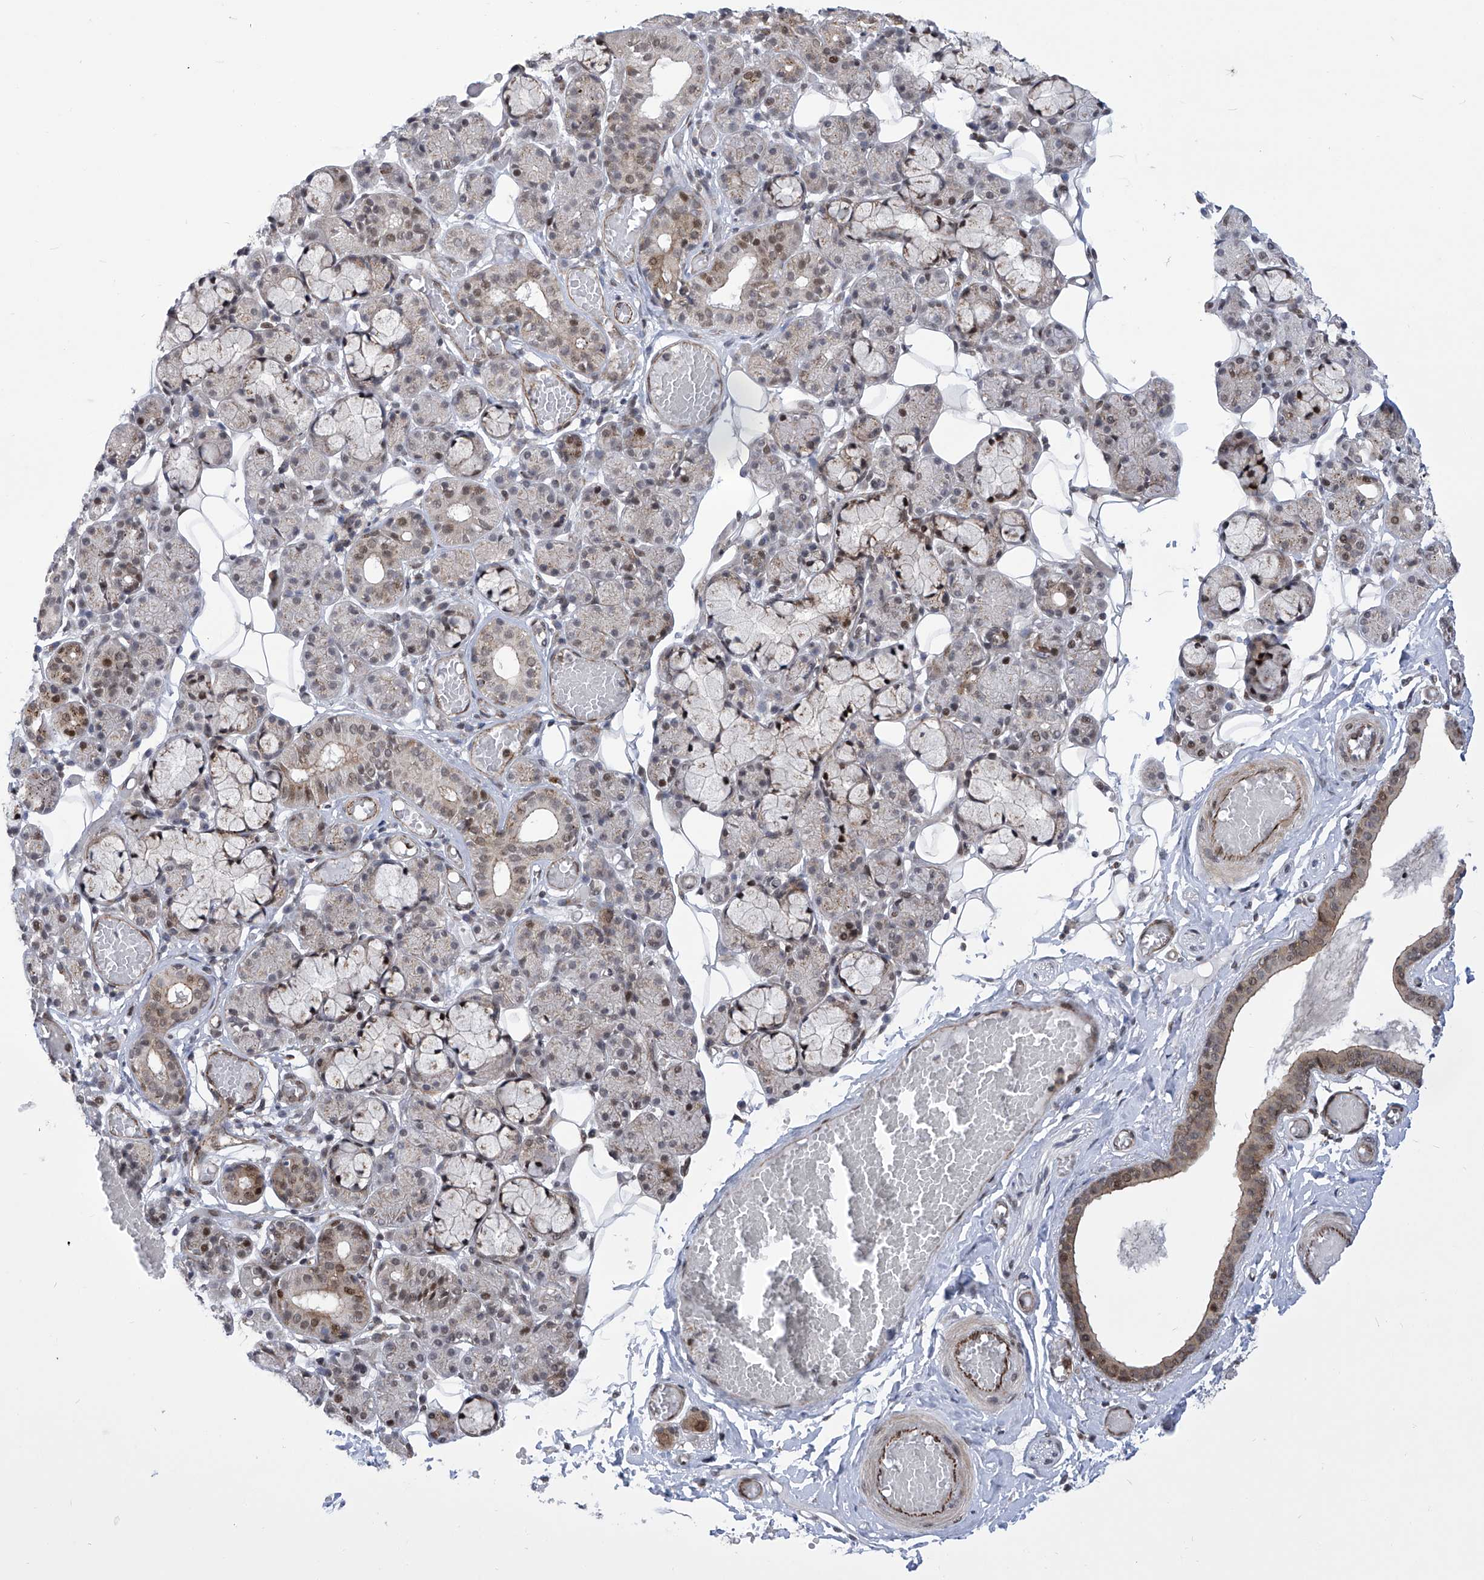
{"staining": {"intensity": "moderate", "quantity": "<25%", "location": "cytoplasmic/membranous,nuclear"}, "tissue": "salivary gland", "cell_type": "Glandular cells", "image_type": "normal", "snomed": [{"axis": "morphology", "description": "Normal tissue, NOS"}, {"axis": "topography", "description": "Salivary gland"}], "caption": "About <25% of glandular cells in normal human salivary gland demonstrate moderate cytoplasmic/membranous,nuclear protein expression as visualized by brown immunohistochemical staining.", "gene": "CEP290", "patient": {"sex": "male", "age": 63}}